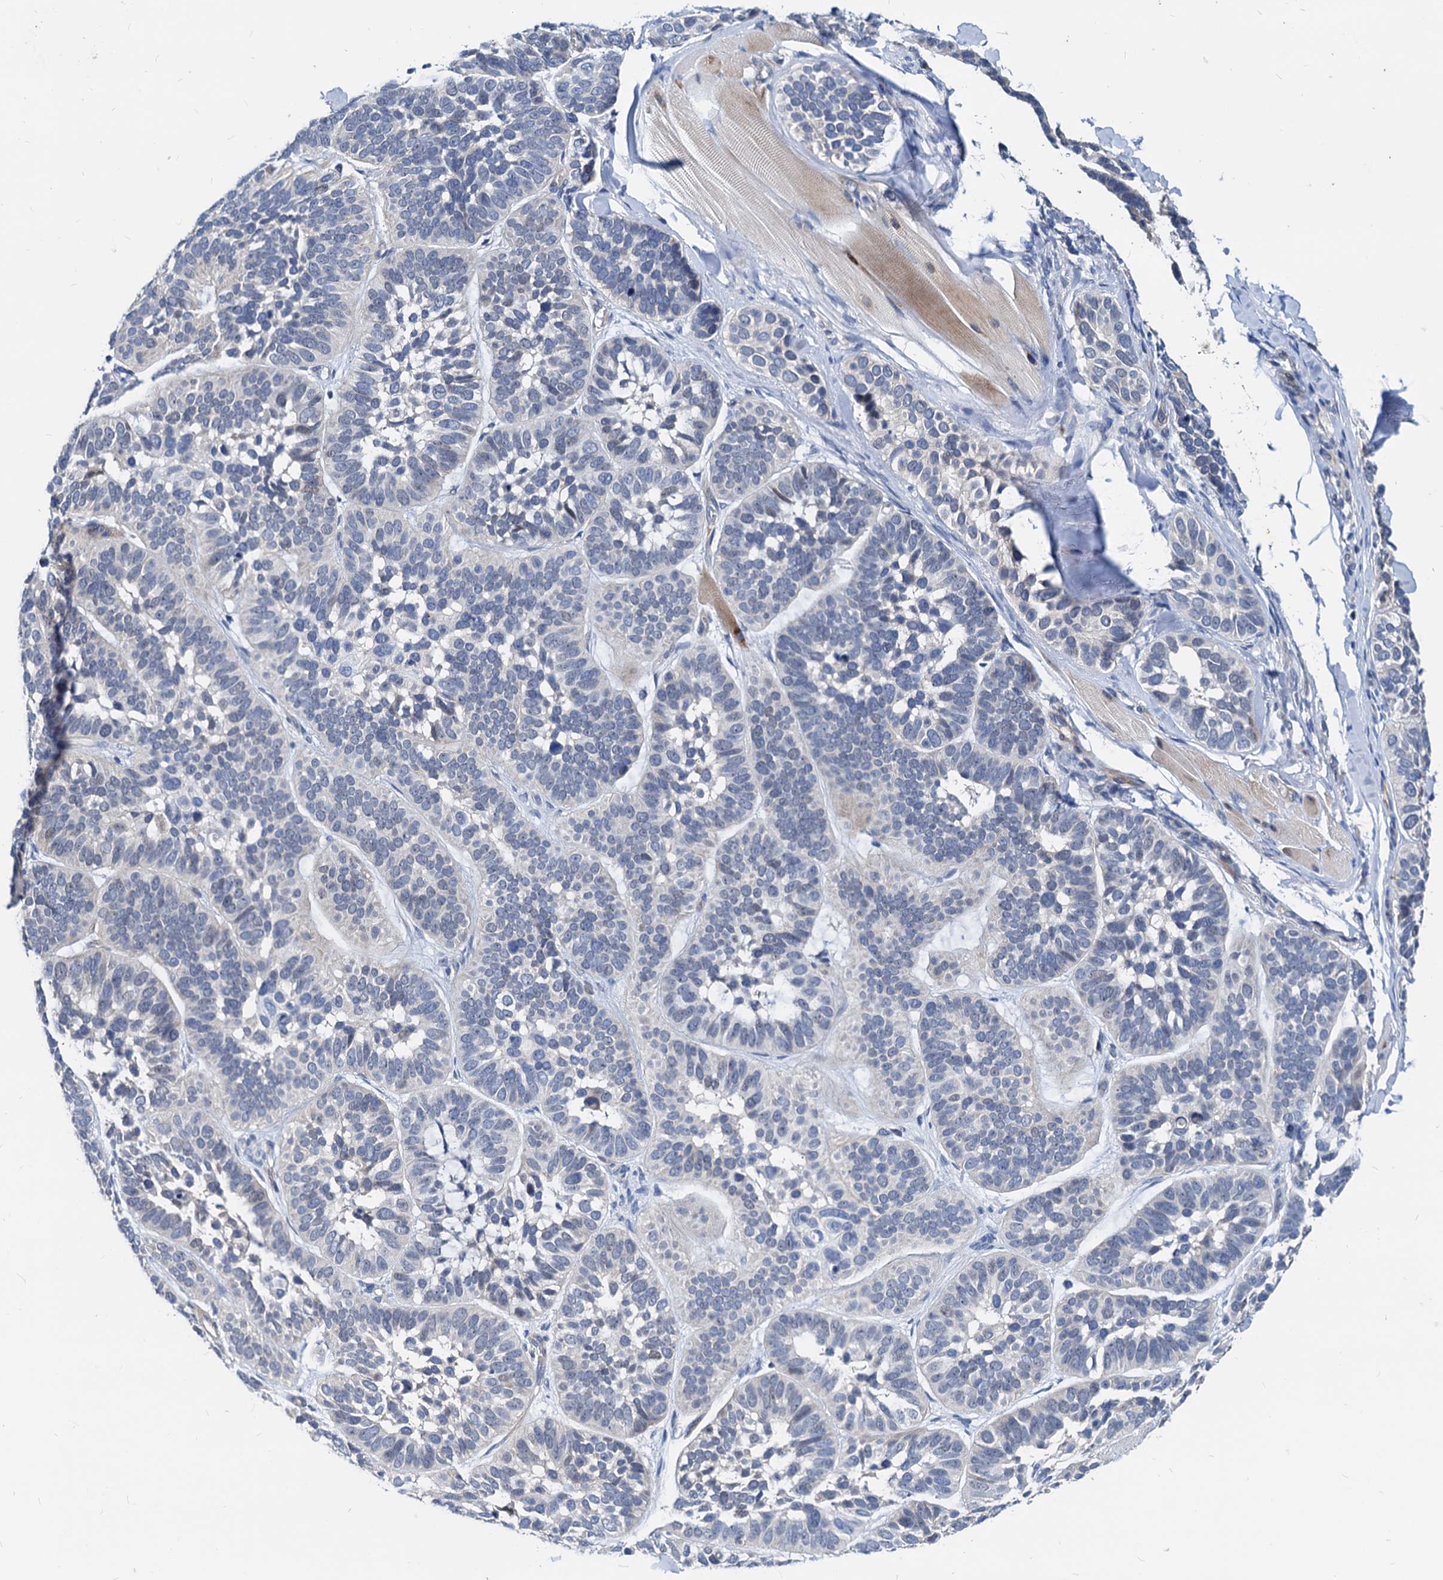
{"staining": {"intensity": "negative", "quantity": "none", "location": "none"}, "tissue": "skin cancer", "cell_type": "Tumor cells", "image_type": "cancer", "snomed": [{"axis": "morphology", "description": "Basal cell carcinoma"}, {"axis": "topography", "description": "Skin"}], "caption": "IHC image of human skin cancer (basal cell carcinoma) stained for a protein (brown), which exhibits no positivity in tumor cells.", "gene": "HSF2", "patient": {"sex": "male", "age": 62}}